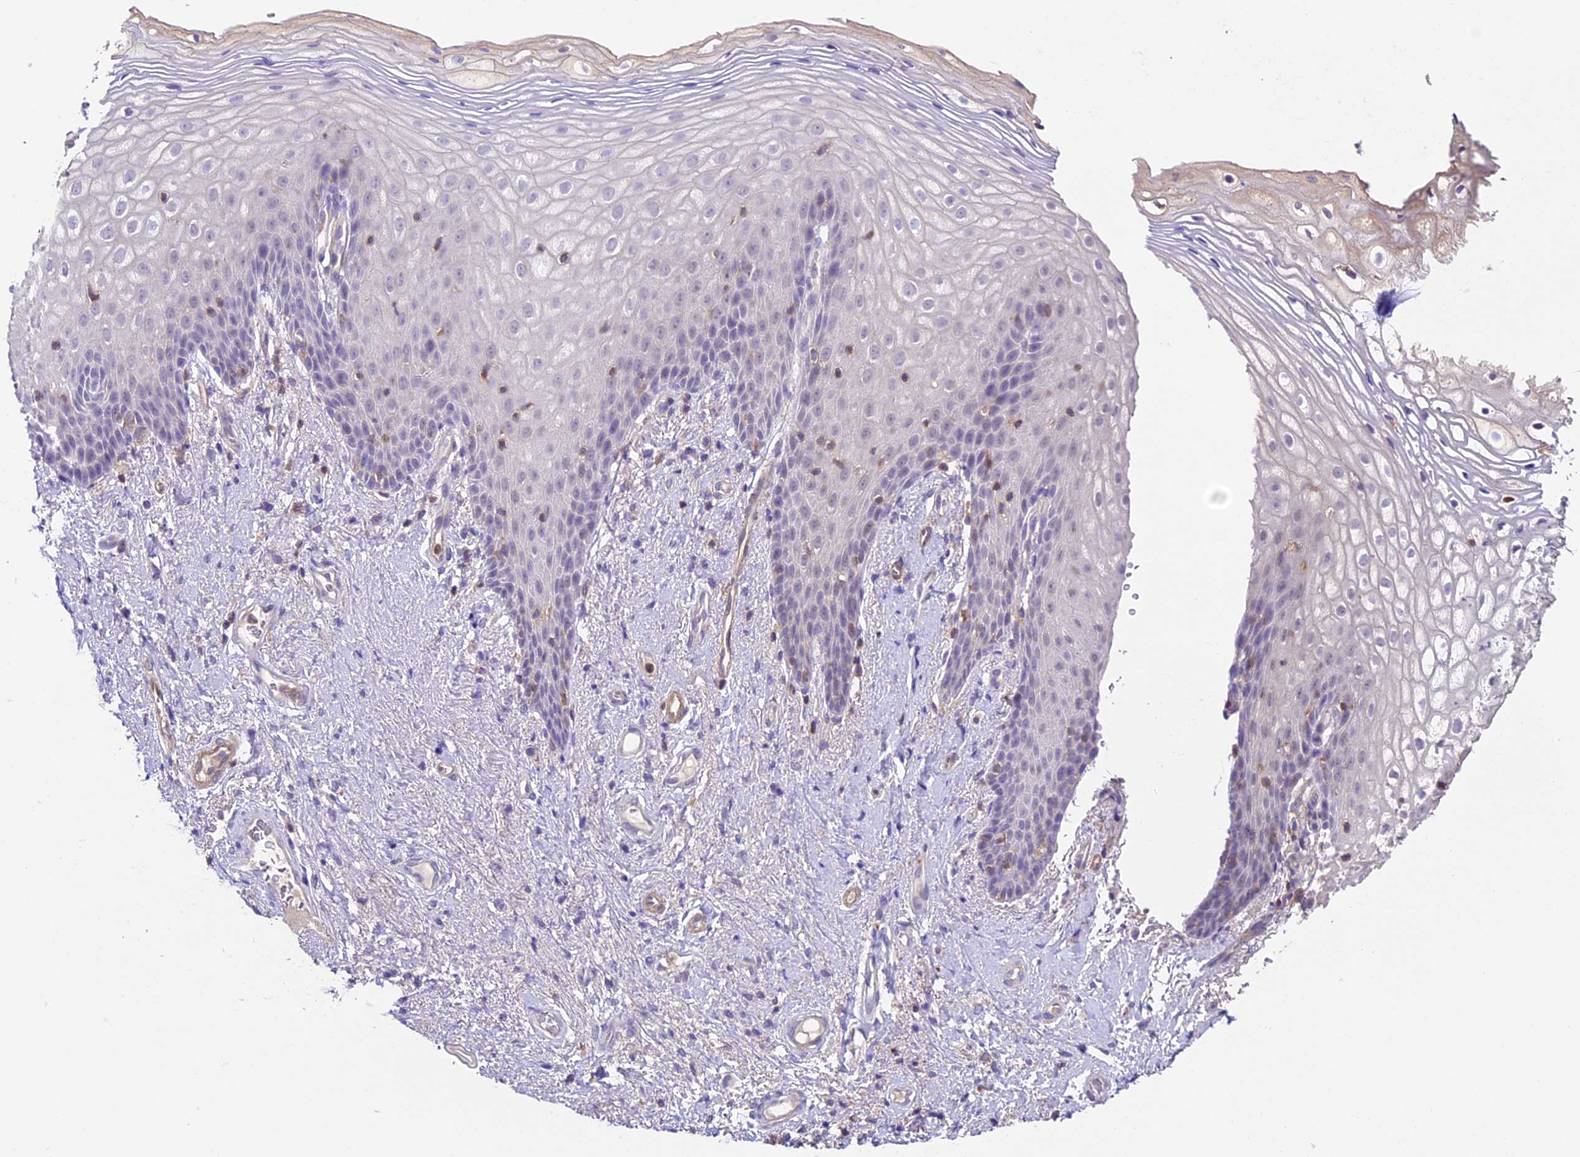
{"staining": {"intensity": "negative", "quantity": "none", "location": "none"}, "tissue": "vagina", "cell_type": "Squamous epithelial cells", "image_type": "normal", "snomed": [{"axis": "morphology", "description": "Normal tissue, NOS"}, {"axis": "topography", "description": "Vagina"}], "caption": "IHC histopathology image of unremarkable vagina: vagina stained with DAB (3,3'-diaminobenzidine) exhibits no significant protein positivity in squamous epithelial cells.", "gene": "TBC1D1", "patient": {"sex": "female", "age": 60}}